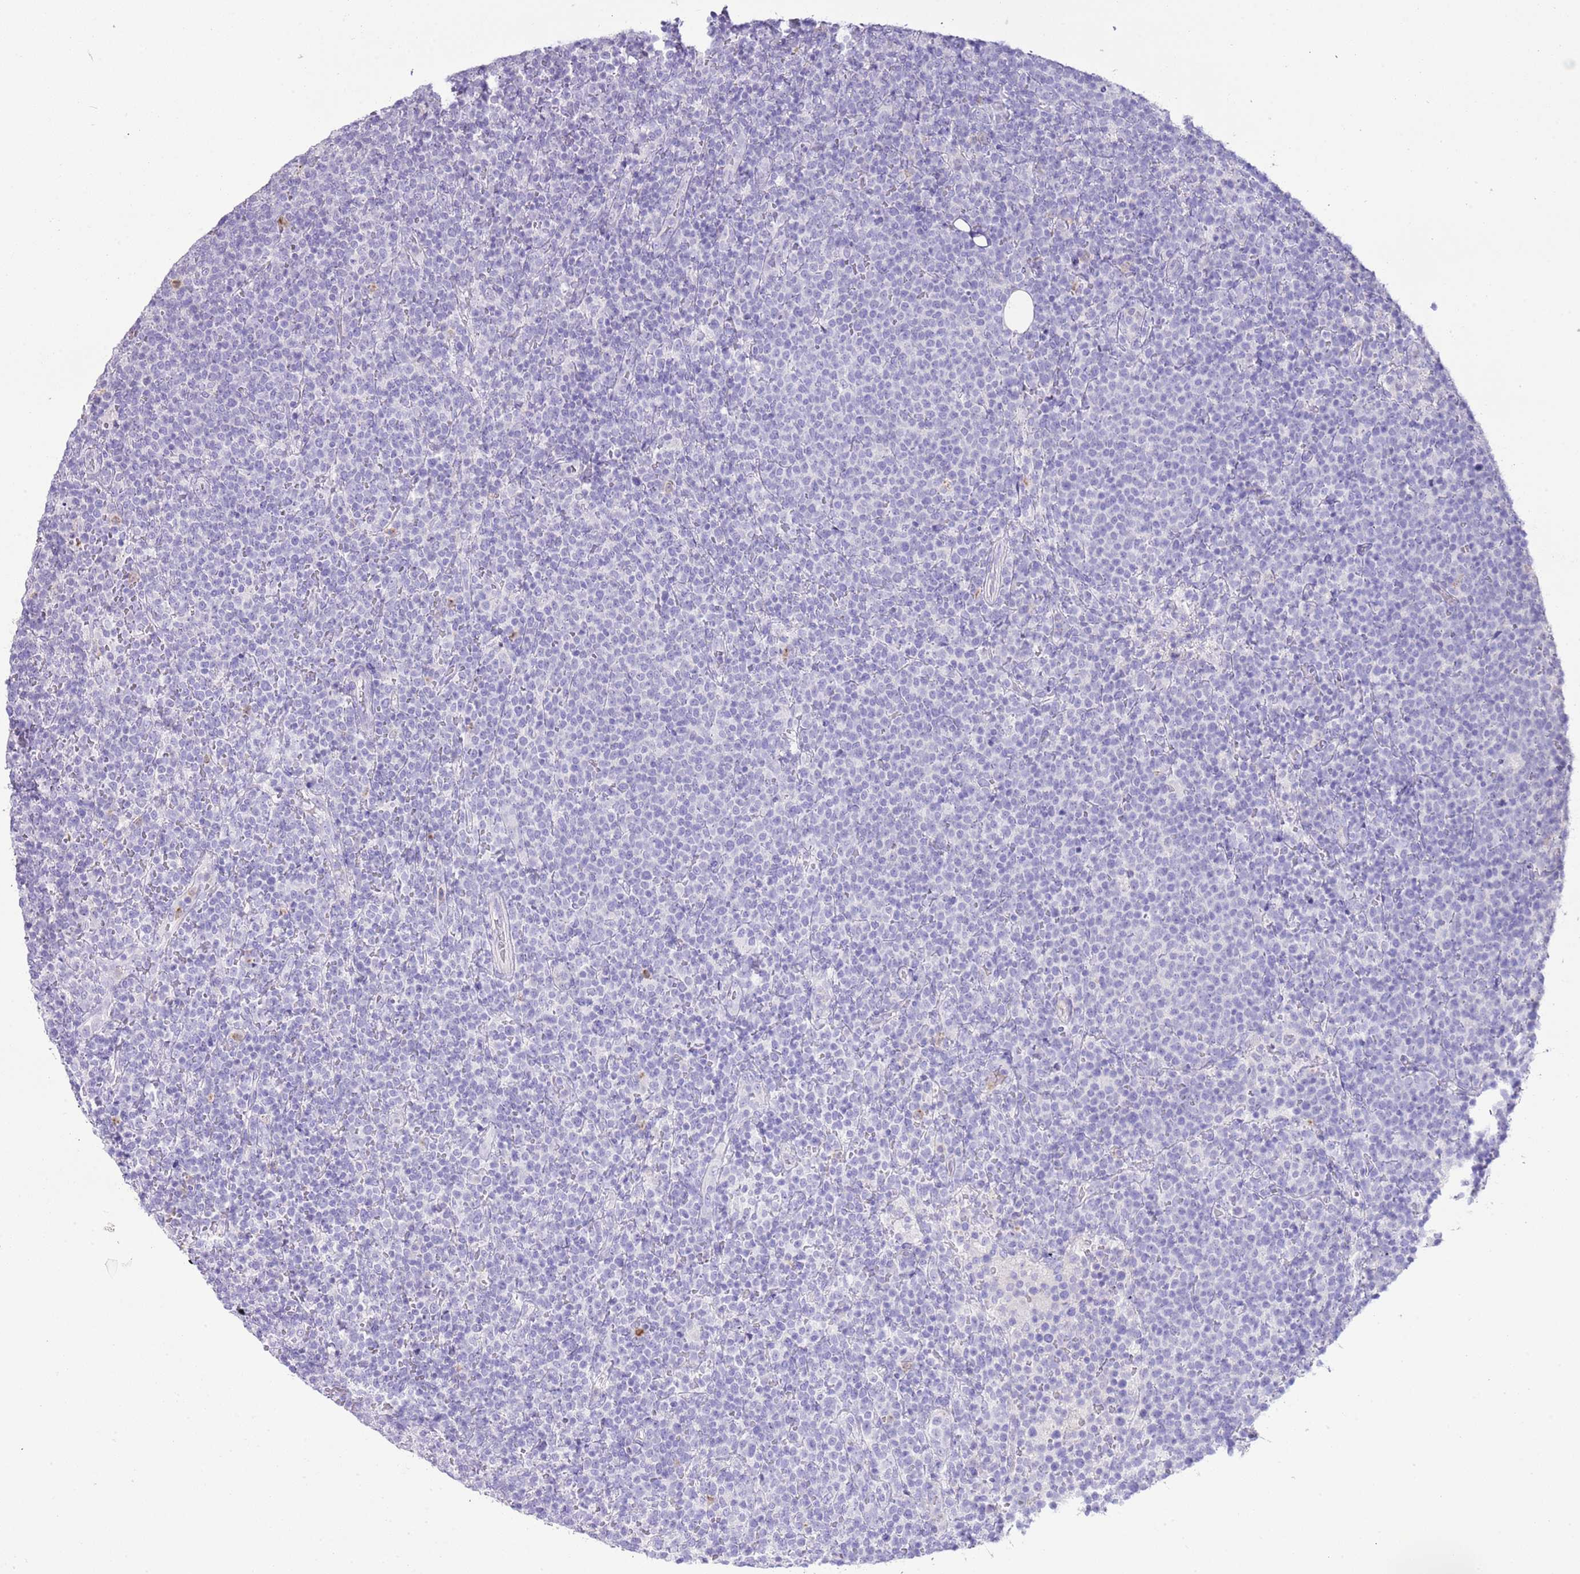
{"staining": {"intensity": "negative", "quantity": "none", "location": "none"}, "tissue": "lymphoma", "cell_type": "Tumor cells", "image_type": "cancer", "snomed": [{"axis": "morphology", "description": "Malignant lymphoma, non-Hodgkin's type, High grade"}, {"axis": "topography", "description": "Lymph node"}], "caption": "Immunohistochemistry micrograph of human lymphoma stained for a protein (brown), which displays no expression in tumor cells.", "gene": "OR2Z1", "patient": {"sex": "male", "age": 61}}